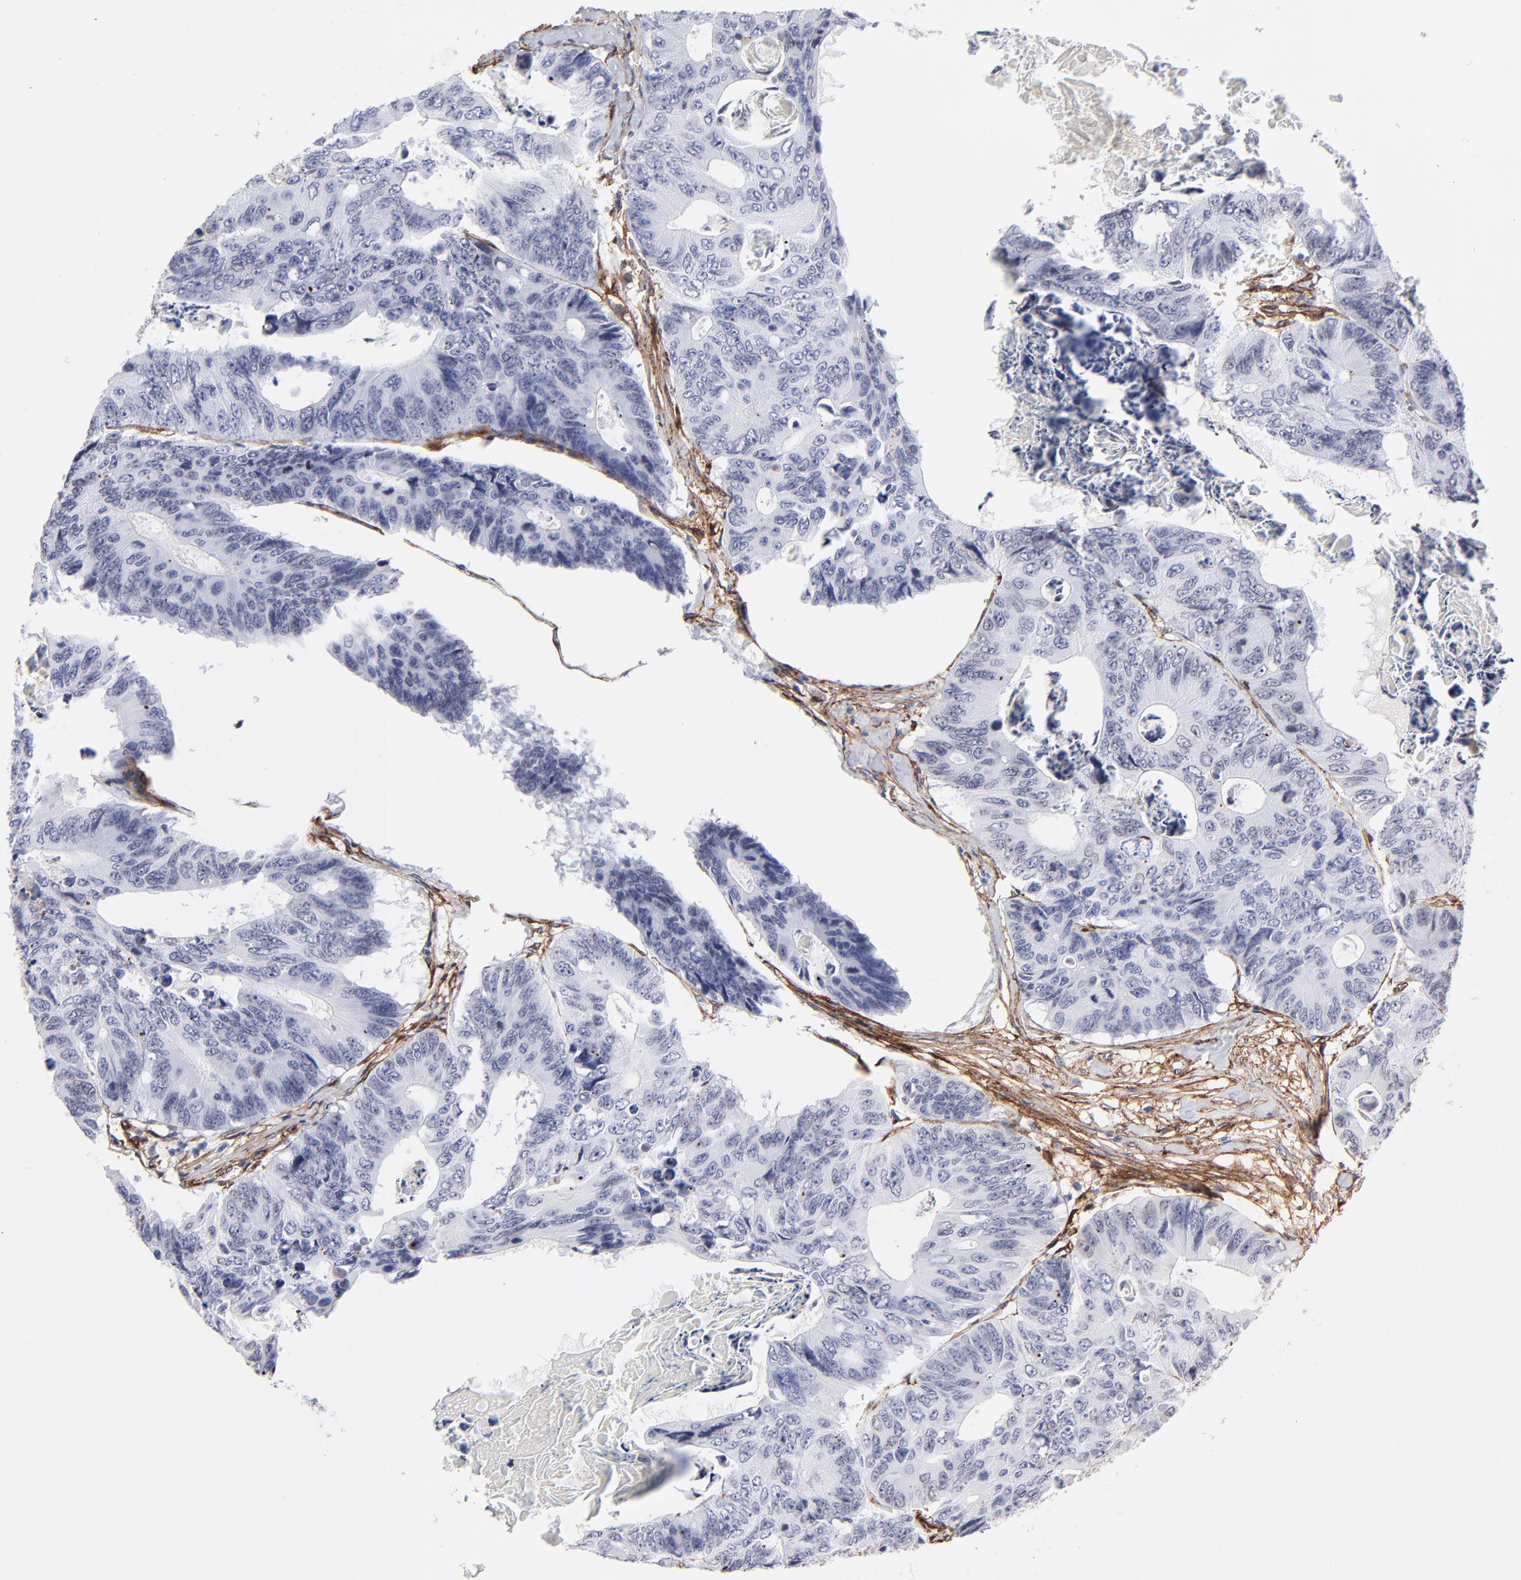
{"staining": {"intensity": "negative", "quantity": "none", "location": "none"}, "tissue": "colorectal cancer", "cell_type": "Tumor cells", "image_type": "cancer", "snomed": [{"axis": "morphology", "description": "Adenocarcinoma, NOS"}, {"axis": "topography", "description": "Colon"}], "caption": "The immunohistochemistry image has no significant expression in tumor cells of colorectal cancer tissue.", "gene": "PDGFRB", "patient": {"sex": "female", "age": 55}}